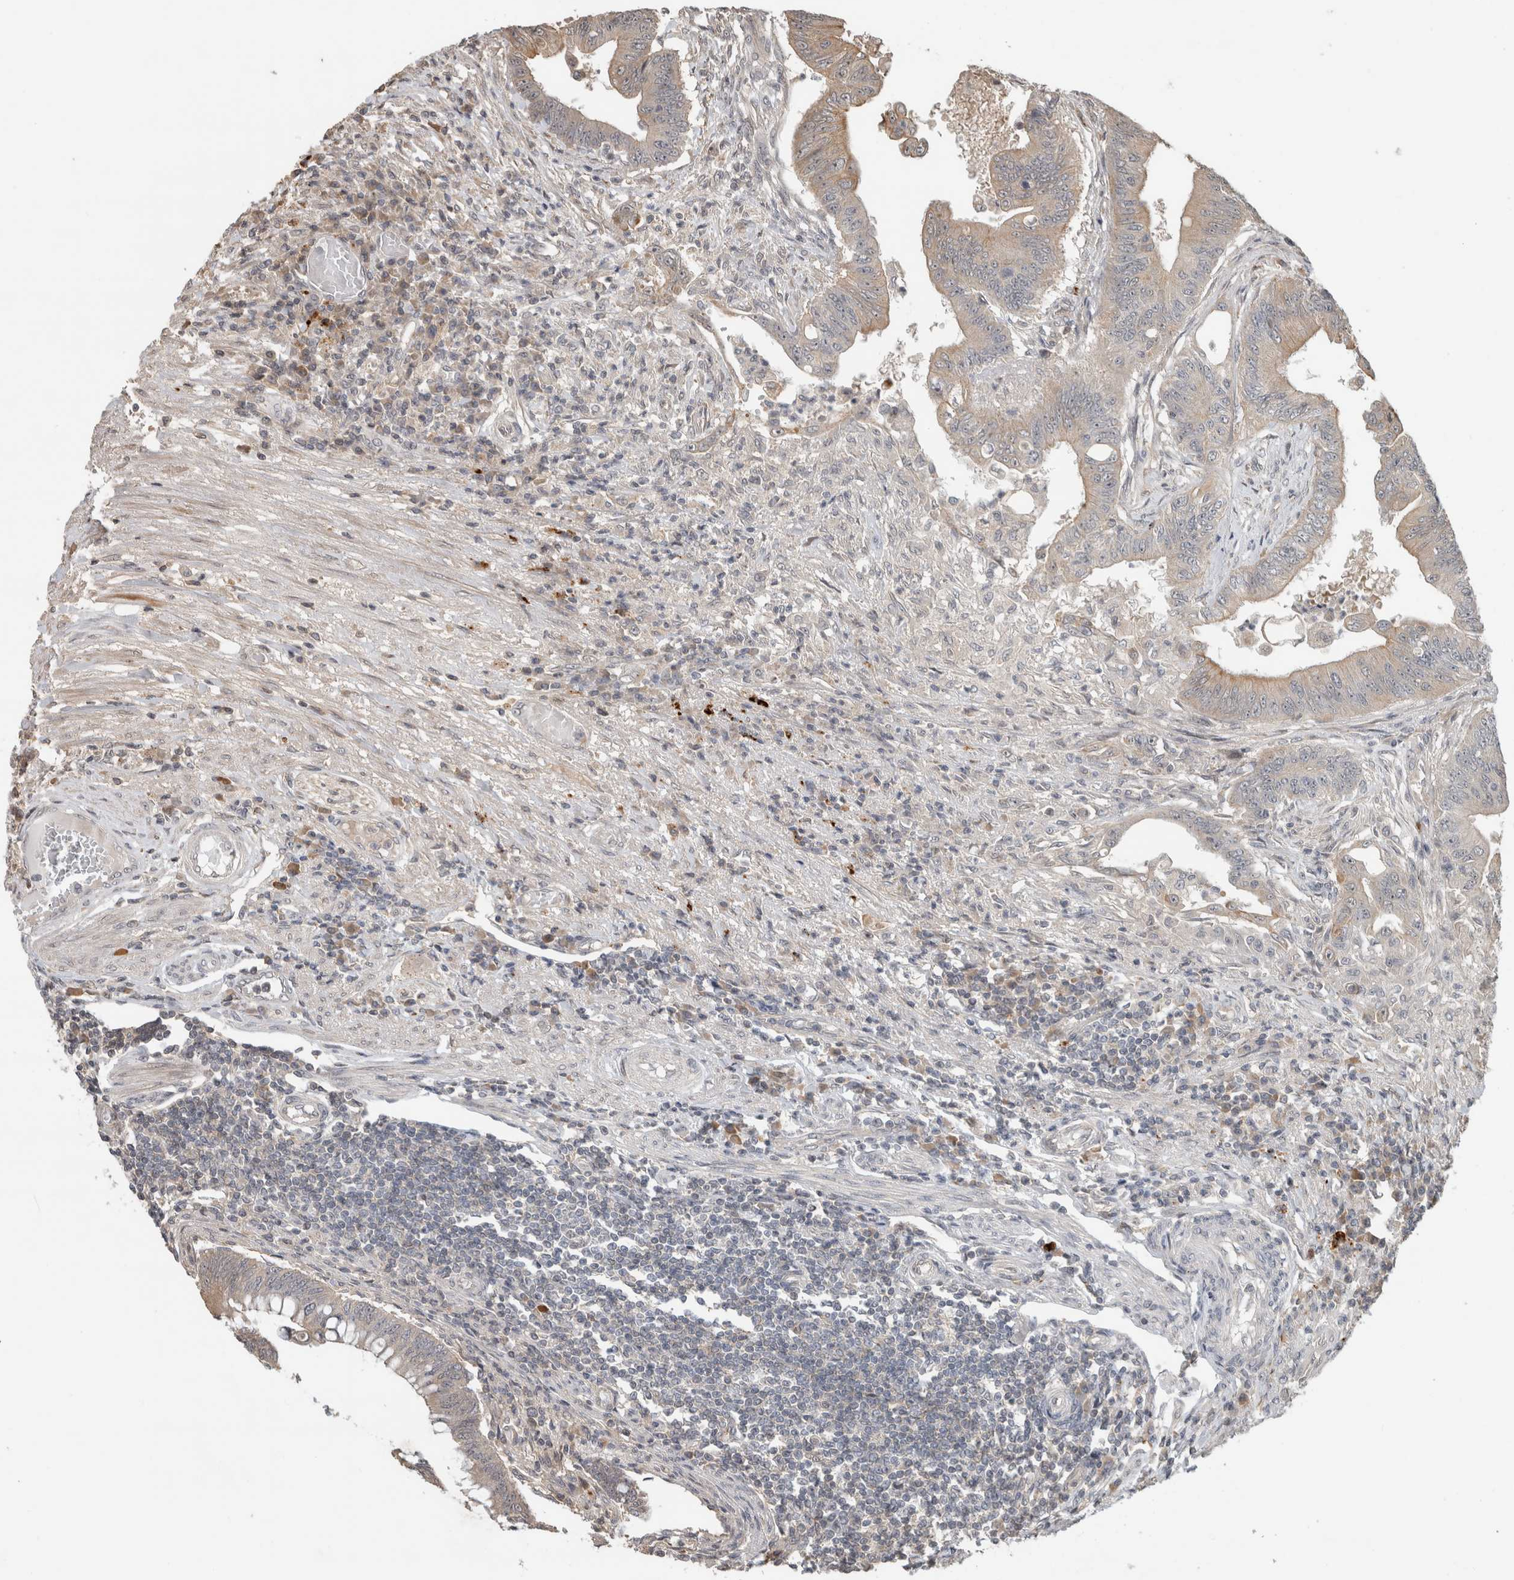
{"staining": {"intensity": "moderate", "quantity": "<25%", "location": "cytoplasmic/membranous"}, "tissue": "colorectal cancer", "cell_type": "Tumor cells", "image_type": "cancer", "snomed": [{"axis": "morphology", "description": "Adenoma, NOS"}, {"axis": "morphology", "description": "Adenocarcinoma, NOS"}, {"axis": "topography", "description": "Colon"}], "caption": "Protein positivity by immunohistochemistry (IHC) demonstrates moderate cytoplasmic/membranous staining in about <25% of tumor cells in adenoma (colorectal).", "gene": "PITPNC1", "patient": {"sex": "male", "age": 79}}